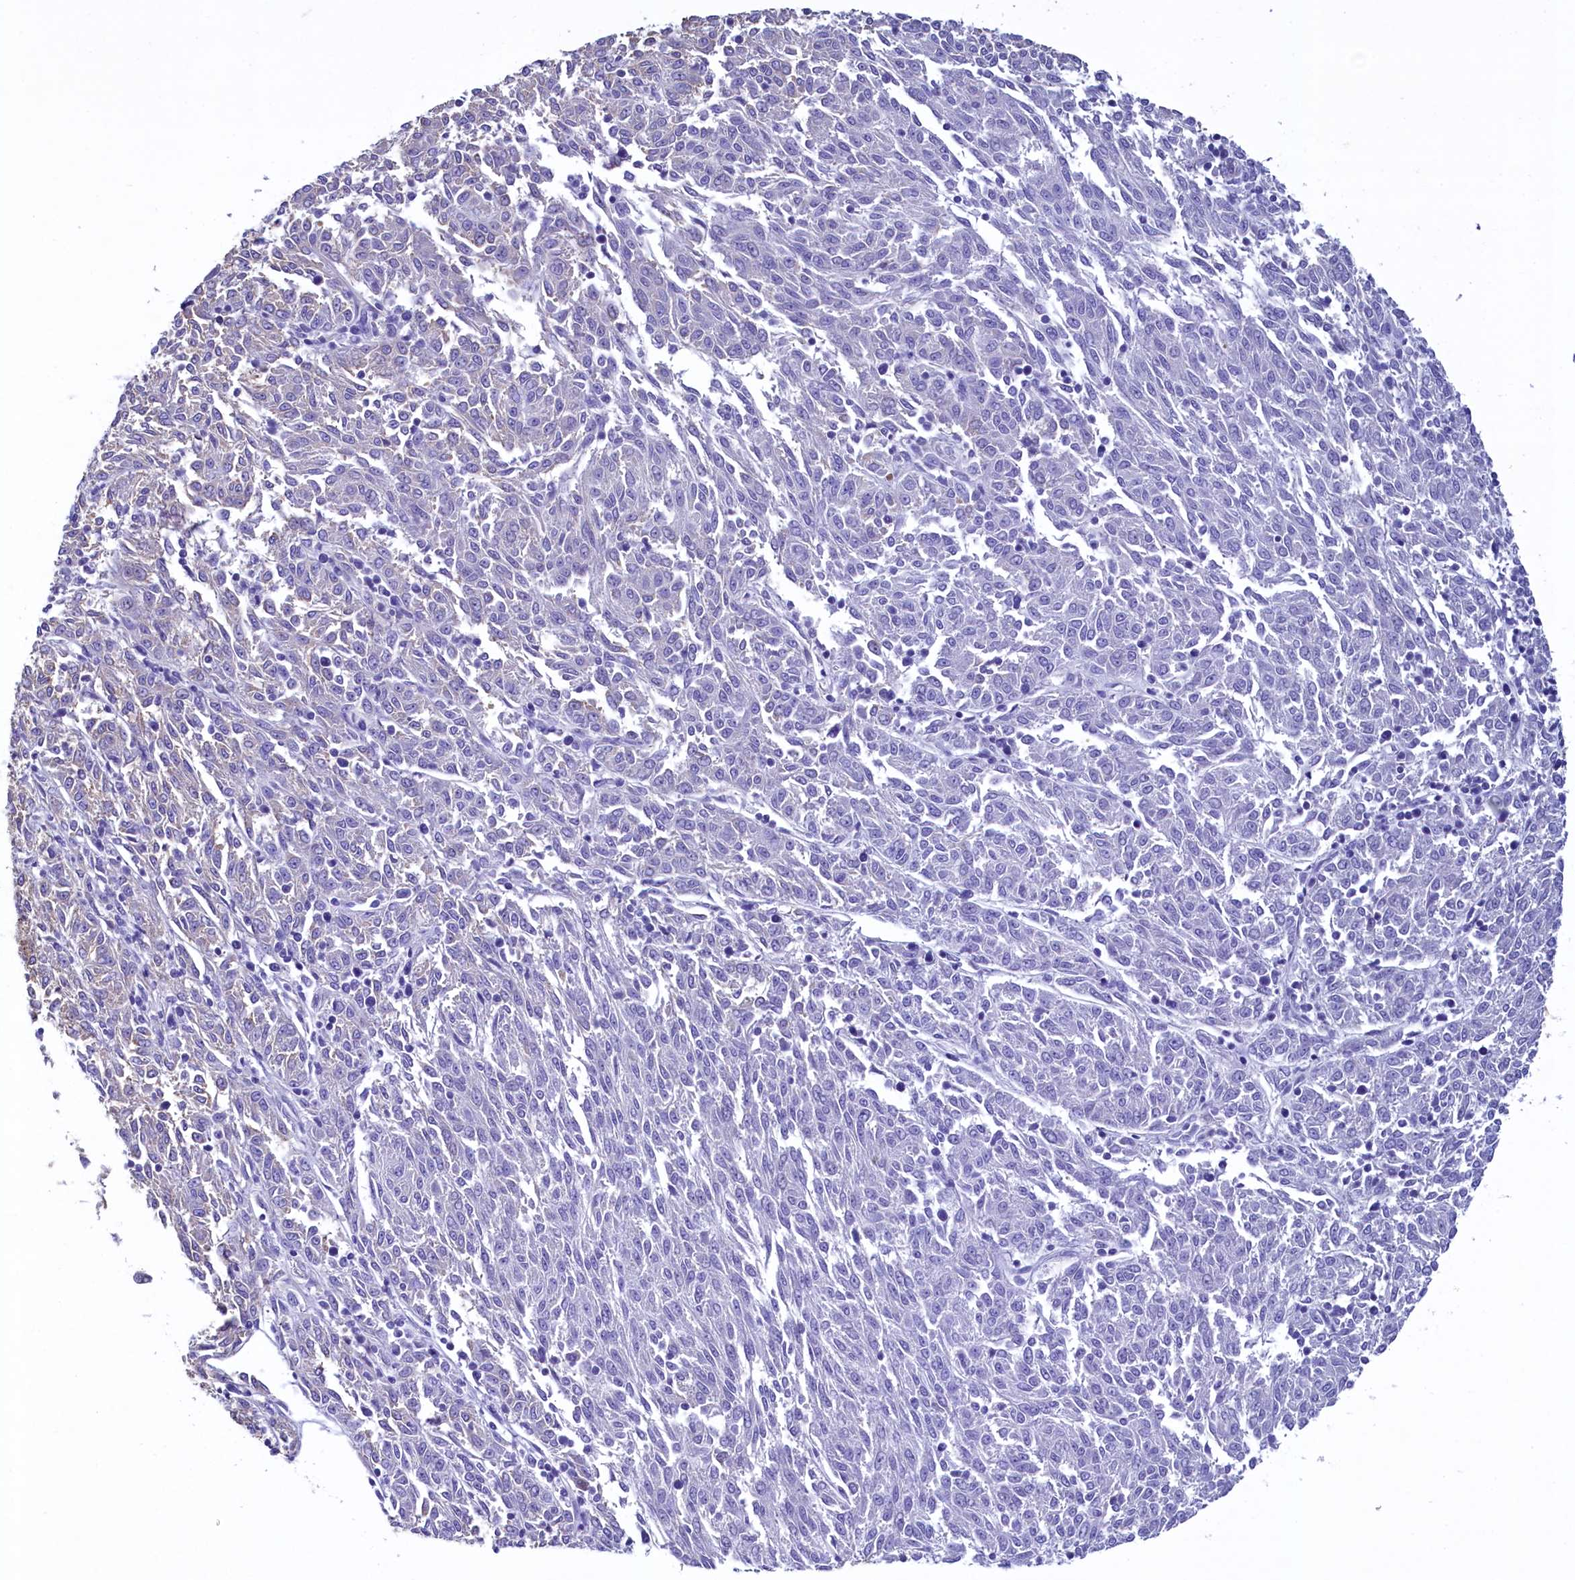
{"staining": {"intensity": "negative", "quantity": "none", "location": "none"}, "tissue": "melanoma", "cell_type": "Tumor cells", "image_type": "cancer", "snomed": [{"axis": "morphology", "description": "Malignant melanoma, NOS"}, {"axis": "topography", "description": "Skin"}], "caption": "Tumor cells are negative for brown protein staining in melanoma.", "gene": "GPR21", "patient": {"sex": "female", "age": 72}}